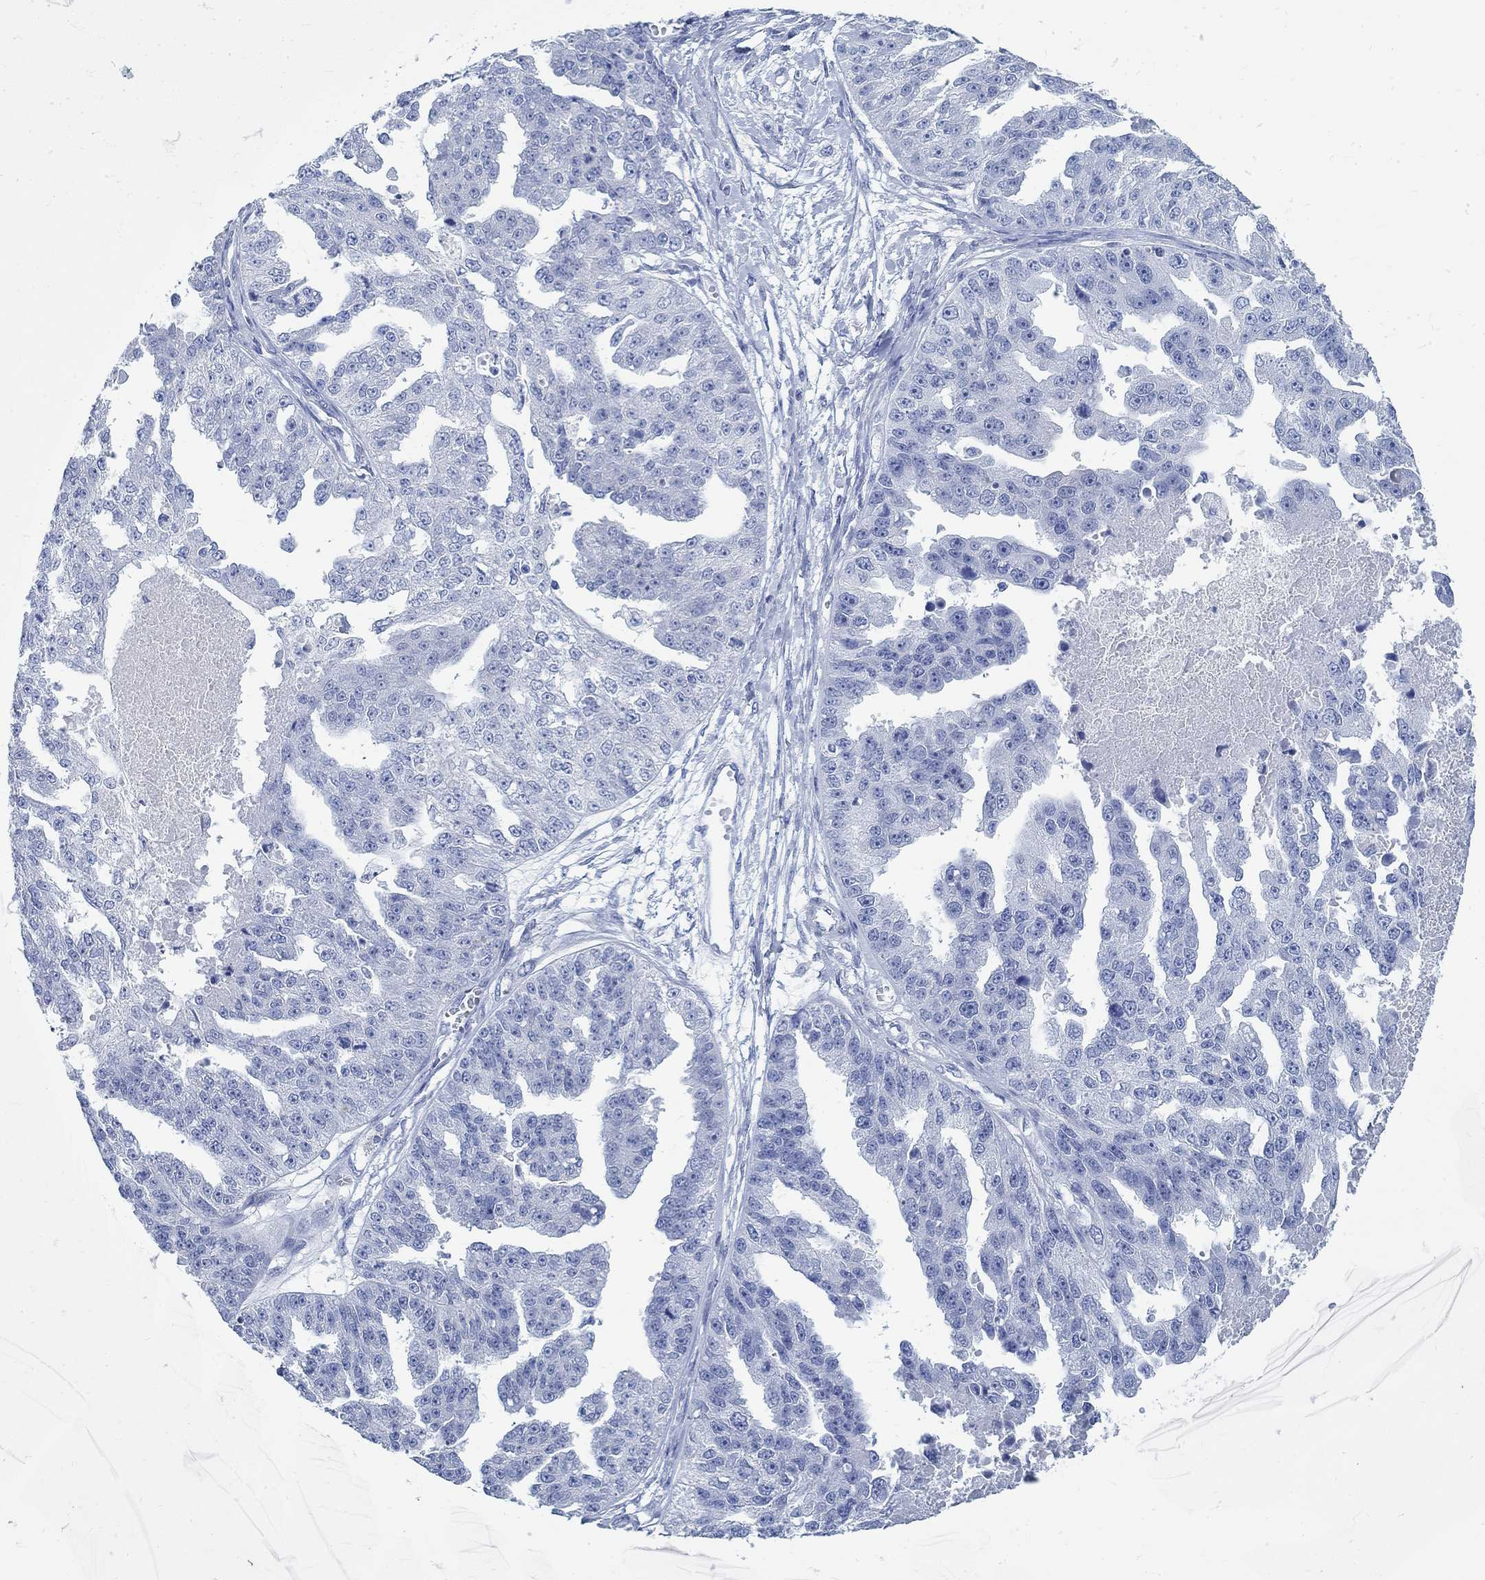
{"staining": {"intensity": "negative", "quantity": "none", "location": "none"}, "tissue": "ovarian cancer", "cell_type": "Tumor cells", "image_type": "cancer", "snomed": [{"axis": "morphology", "description": "Cystadenocarcinoma, serous, NOS"}, {"axis": "topography", "description": "Ovary"}], "caption": "An immunohistochemistry (IHC) photomicrograph of serous cystadenocarcinoma (ovarian) is shown. There is no staining in tumor cells of serous cystadenocarcinoma (ovarian).", "gene": "RBM20", "patient": {"sex": "female", "age": 58}}